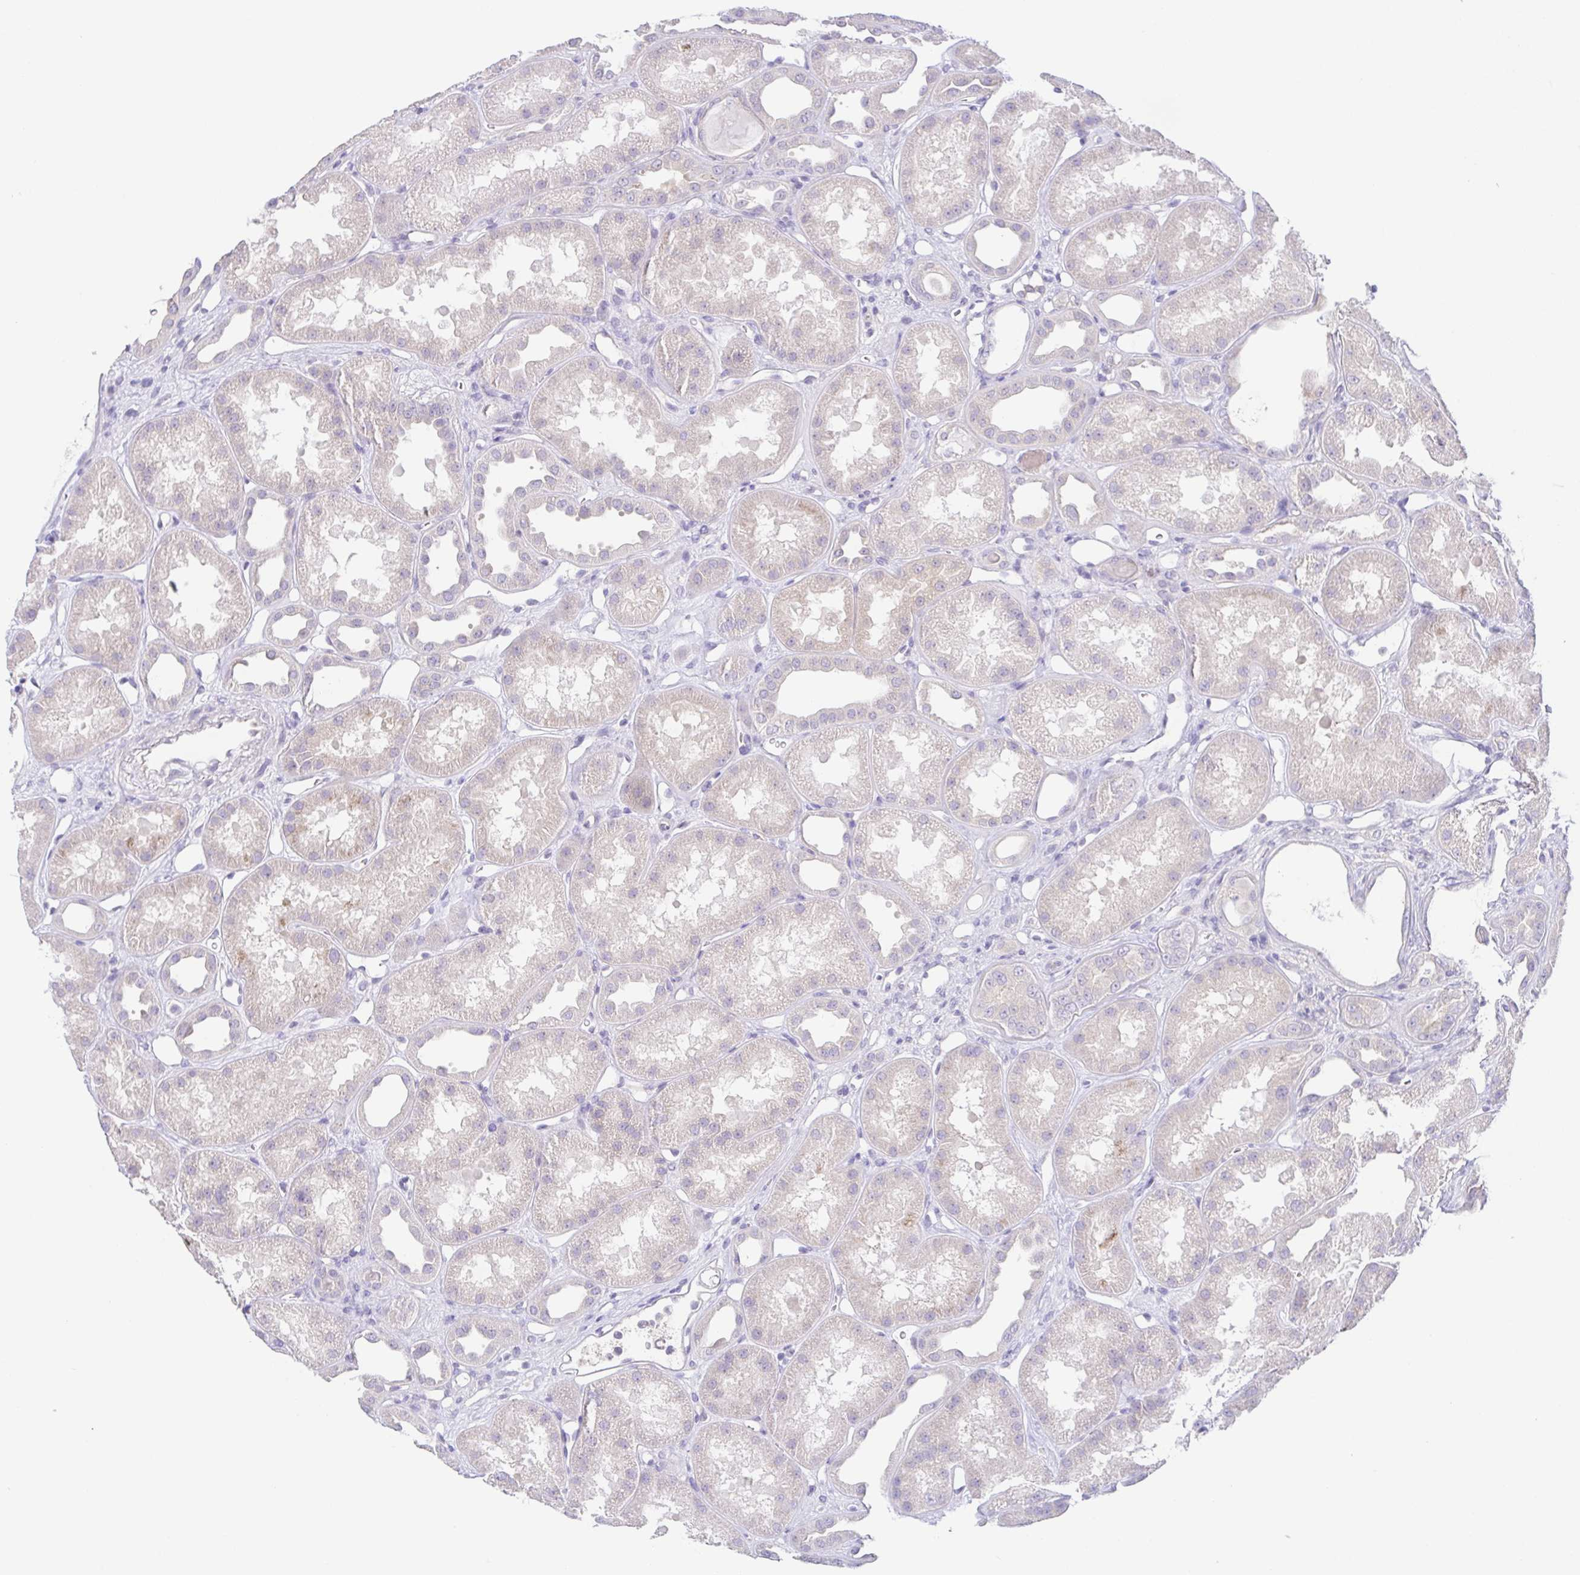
{"staining": {"intensity": "negative", "quantity": "none", "location": "none"}, "tissue": "kidney", "cell_type": "Cells in glomeruli", "image_type": "normal", "snomed": [{"axis": "morphology", "description": "Normal tissue, NOS"}, {"axis": "topography", "description": "Kidney"}], "caption": "This image is of benign kidney stained with immunohistochemistry (IHC) to label a protein in brown with the nuclei are counter-stained blue. There is no positivity in cells in glomeruli. The staining was performed using DAB to visualize the protein expression in brown, while the nuclei were stained in blue with hematoxylin (Magnification: 20x).", "gene": "KRTDAP", "patient": {"sex": "male", "age": 61}}